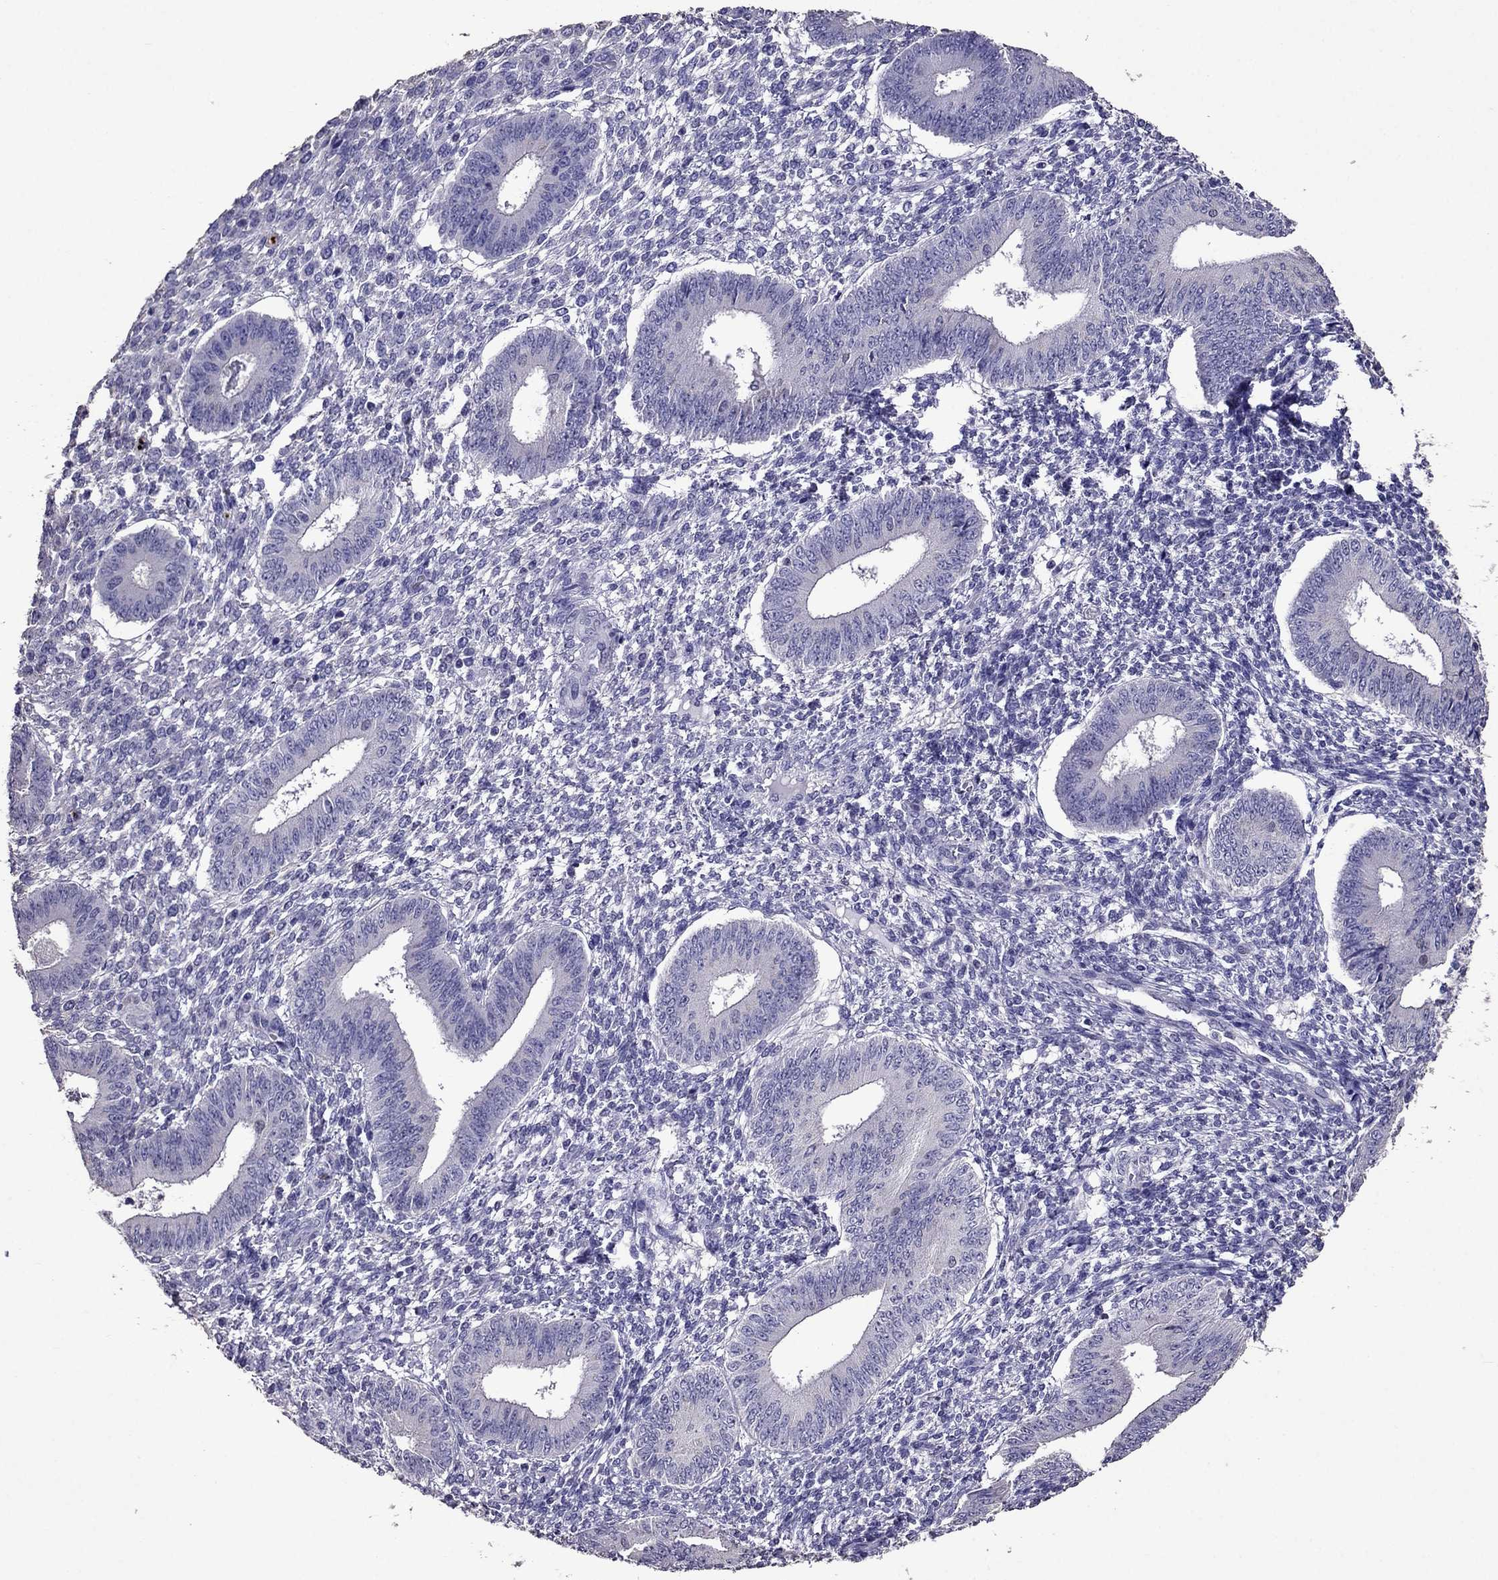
{"staining": {"intensity": "negative", "quantity": "none", "location": "none"}, "tissue": "endometrium", "cell_type": "Cells in endometrial stroma", "image_type": "normal", "snomed": [{"axis": "morphology", "description": "Normal tissue, NOS"}, {"axis": "topography", "description": "Endometrium"}], "caption": "Benign endometrium was stained to show a protein in brown. There is no significant staining in cells in endometrial stroma. Nuclei are stained in blue.", "gene": "NKX3", "patient": {"sex": "female", "age": 42}}